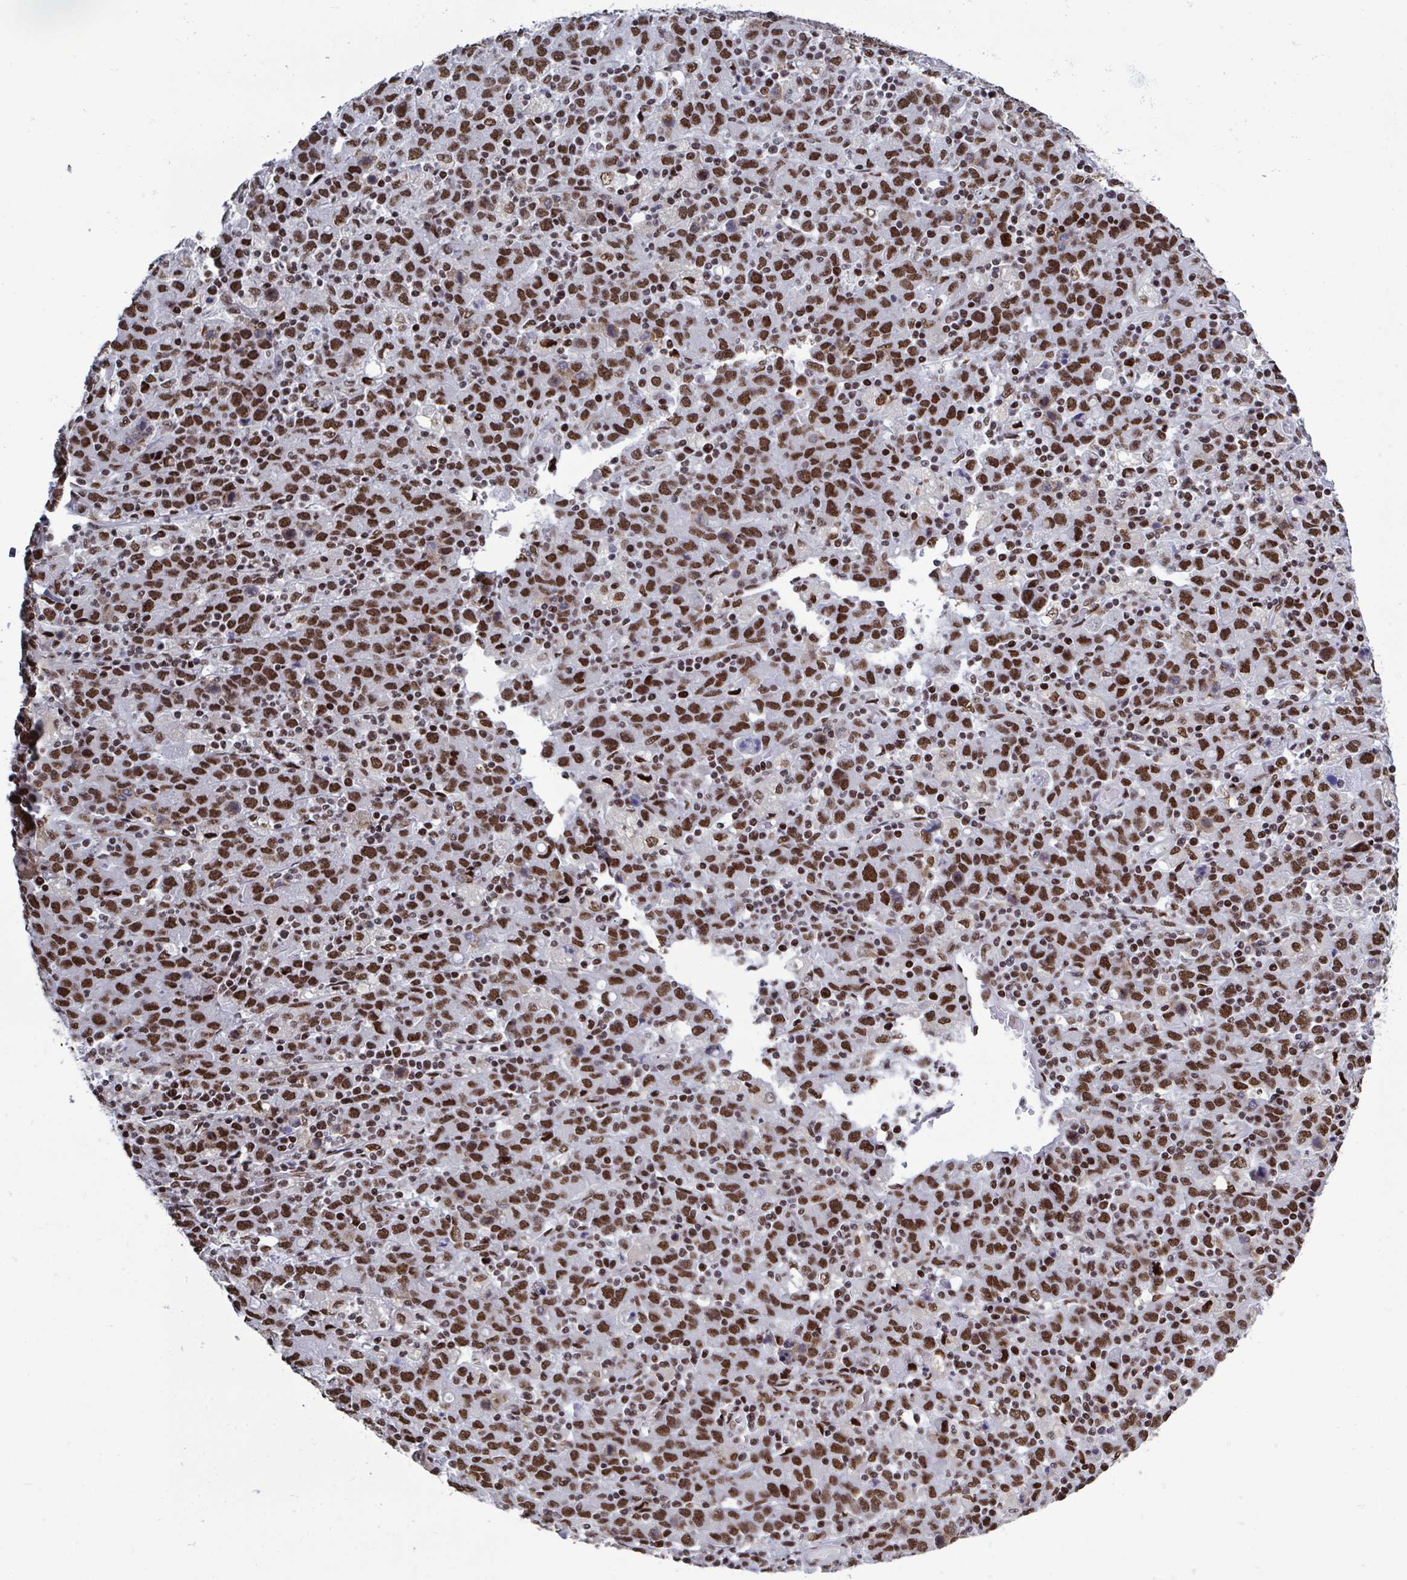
{"staining": {"intensity": "strong", "quantity": ">75%", "location": "nuclear"}, "tissue": "stomach cancer", "cell_type": "Tumor cells", "image_type": "cancer", "snomed": [{"axis": "morphology", "description": "Adenocarcinoma, NOS"}, {"axis": "topography", "description": "Stomach, upper"}], "caption": "Adenocarcinoma (stomach) stained with a protein marker demonstrates strong staining in tumor cells.", "gene": "ZNF607", "patient": {"sex": "male", "age": 69}}